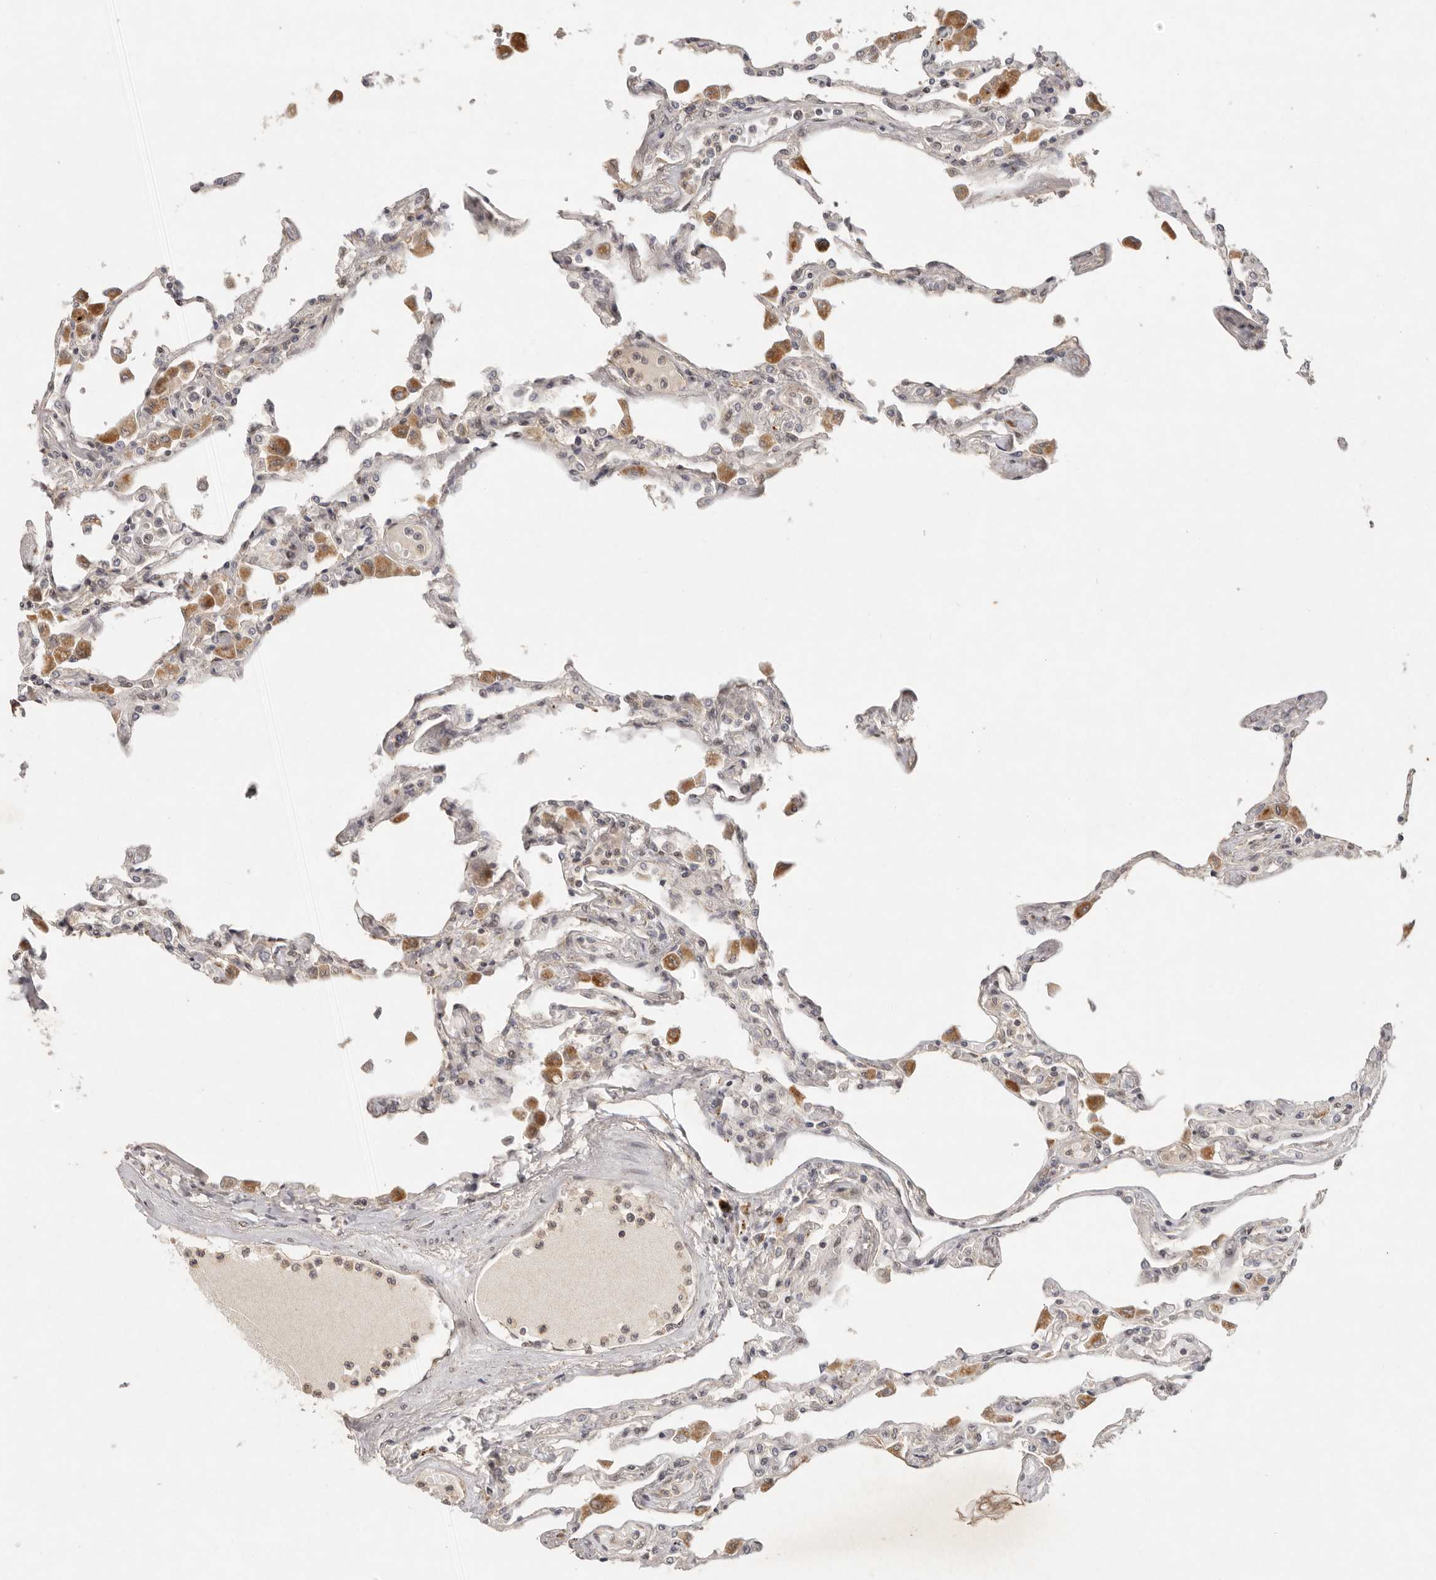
{"staining": {"intensity": "weak", "quantity": "25%-75%", "location": "cytoplasmic/membranous,nuclear"}, "tissue": "lung", "cell_type": "Alveolar cells", "image_type": "normal", "snomed": [{"axis": "morphology", "description": "Normal tissue, NOS"}, {"axis": "topography", "description": "Bronchus"}, {"axis": "topography", "description": "Lung"}], "caption": "Normal lung was stained to show a protein in brown. There is low levels of weak cytoplasmic/membranous,nuclear positivity in approximately 25%-75% of alveolar cells. (IHC, brightfield microscopy, high magnification).", "gene": "LRRC75A", "patient": {"sex": "female", "age": 49}}